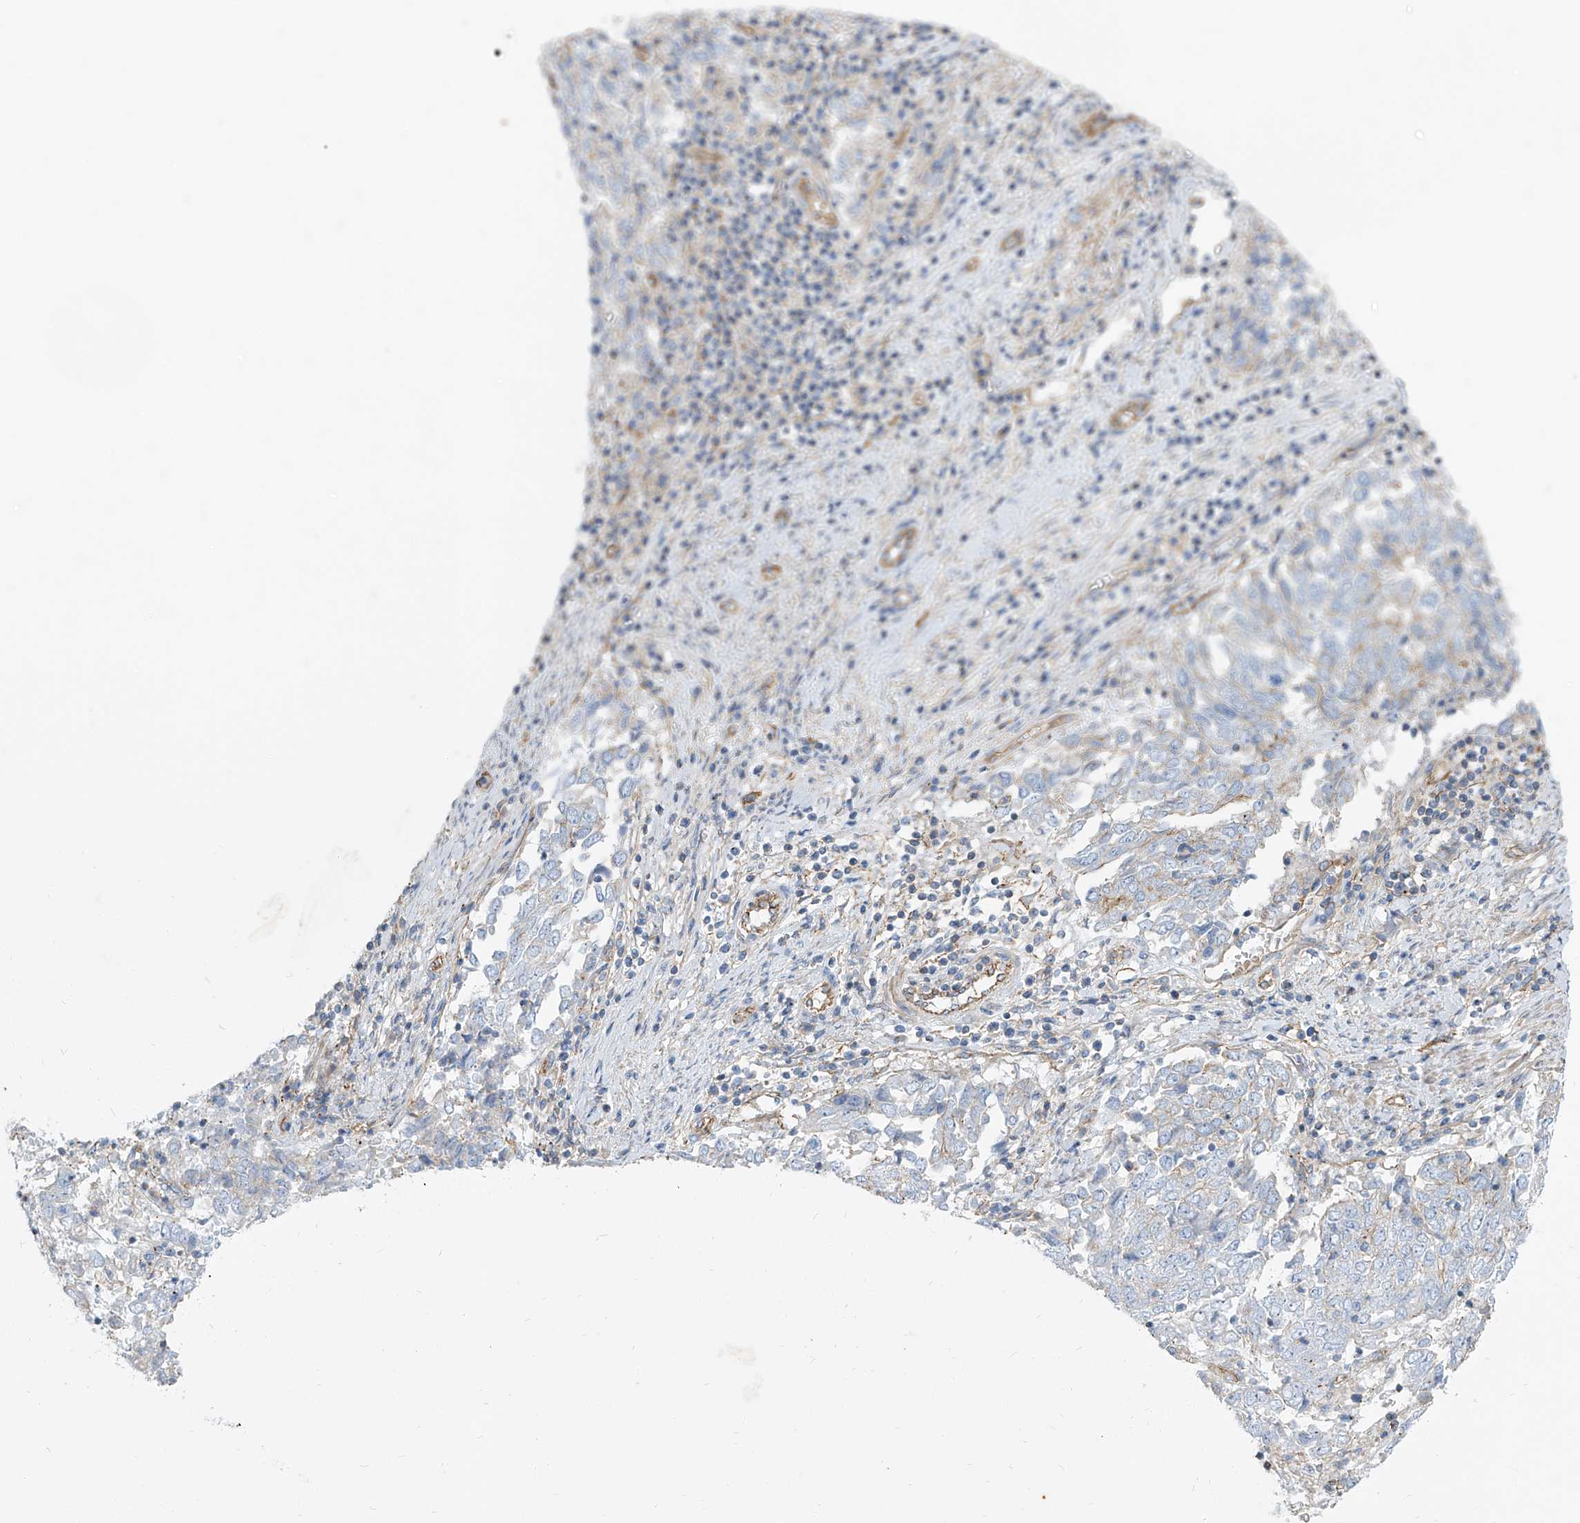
{"staining": {"intensity": "negative", "quantity": "none", "location": "none"}, "tissue": "endometrial cancer", "cell_type": "Tumor cells", "image_type": "cancer", "snomed": [{"axis": "morphology", "description": "Adenocarcinoma, NOS"}, {"axis": "topography", "description": "Endometrium"}], "caption": "High power microscopy micrograph of an IHC photomicrograph of endometrial cancer, revealing no significant positivity in tumor cells.", "gene": "TXLNB", "patient": {"sex": "female", "age": 80}}